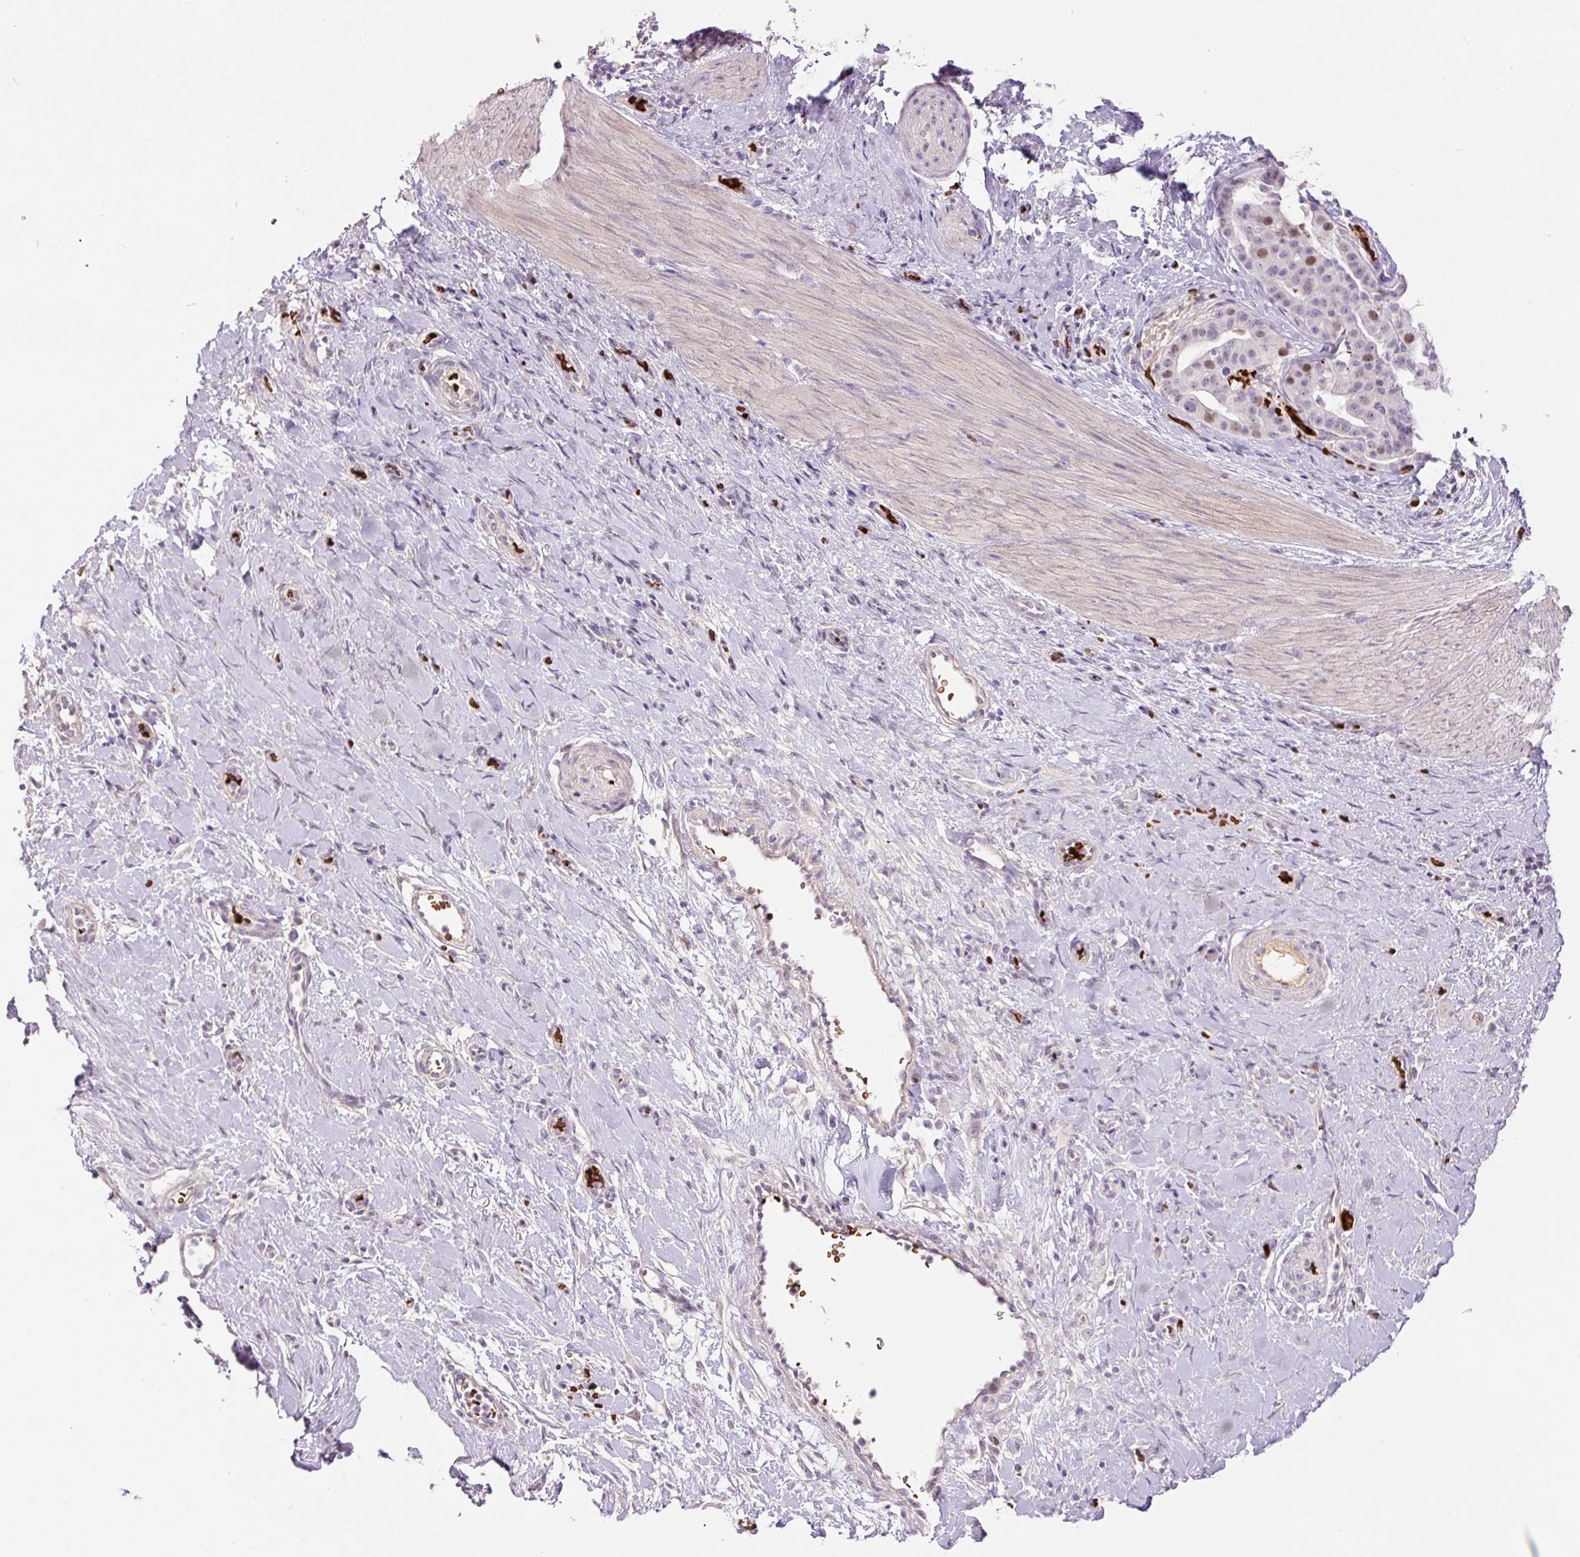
{"staining": {"intensity": "moderate", "quantity": "<25%", "location": "nuclear"}, "tissue": "stomach cancer", "cell_type": "Tumor cells", "image_type": "cancer", "snomed": [{"axis": "morphology", "description": "Adenocarcinoma, NOS"}, {"axis": "topography", "description": "Stomach"}], "caption": "A micrograph showing moderate nuclear expression in approximately <25% of tumor cells in stomach cancer, as visualized by brown immunohistochemical staining.", "gene": "LY6G6D", "patient": {"sex": "male", "age": 48}}